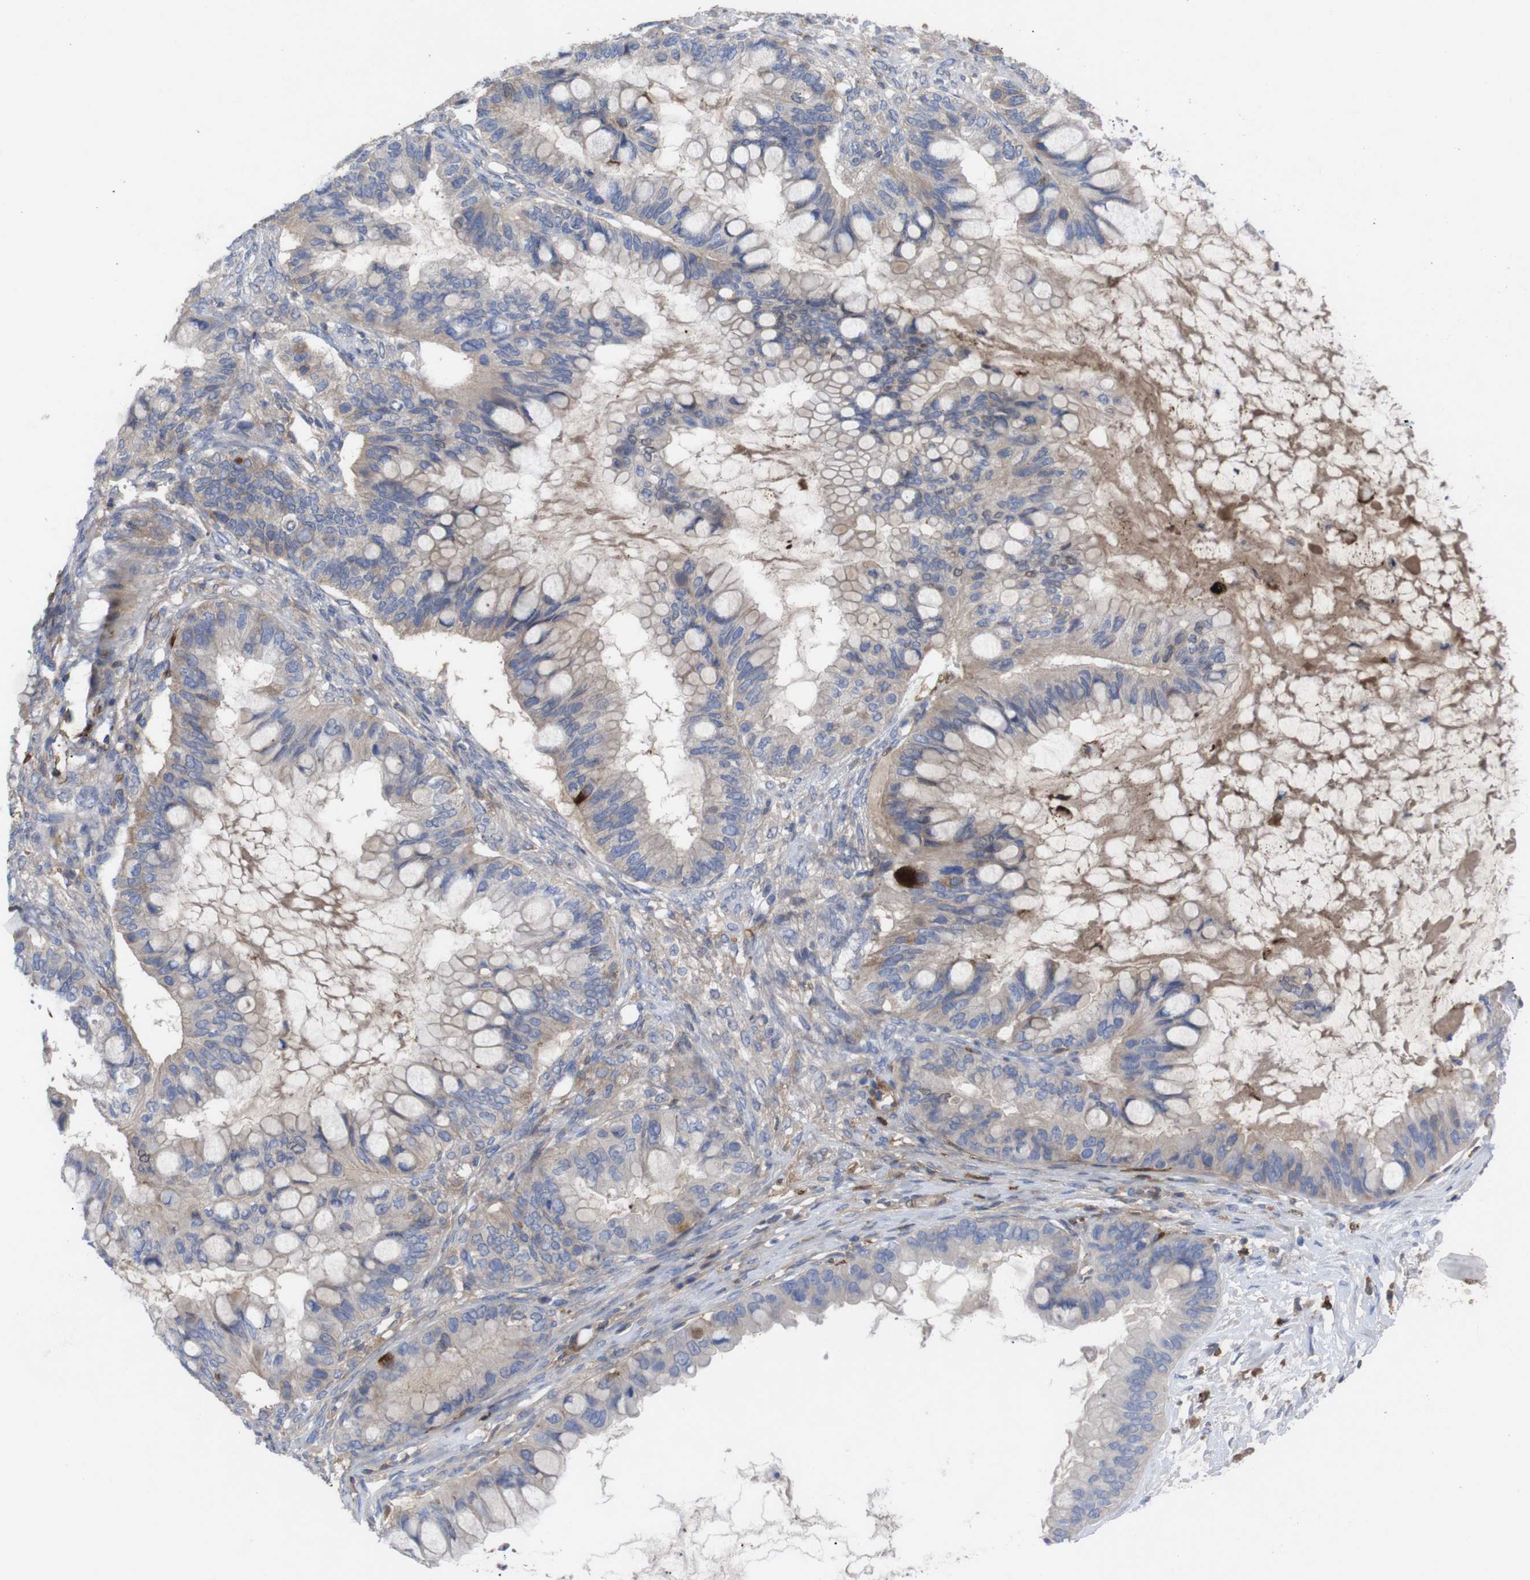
{"staining": {"intensity": "weak", "quantity": ">75%", "location": "cytoplasmic/membranous"}, "tissue": "ovarian cancer", "cell_type": "Tumor cells", "image_type": "cancer", "snomed": [{"axis": "morphology", "description": "Cystadenocarcinoma, mucinous, NOS"}, {"axis": "topography", "description": "Ovary"}], "caption": "IHC photomicrograph of neoplastic tissue: human ovarian mucinous cystadenocarcinoma stained using immunohistochemistry reveals low levels of weak protein expression localized specifically in the cytoplasmic/membranous of tumor cells, appearing as a cytoplasmic/membranous brown color.", "gene": "C5AR1", "patient": {"sex": "female", "age": 80}}